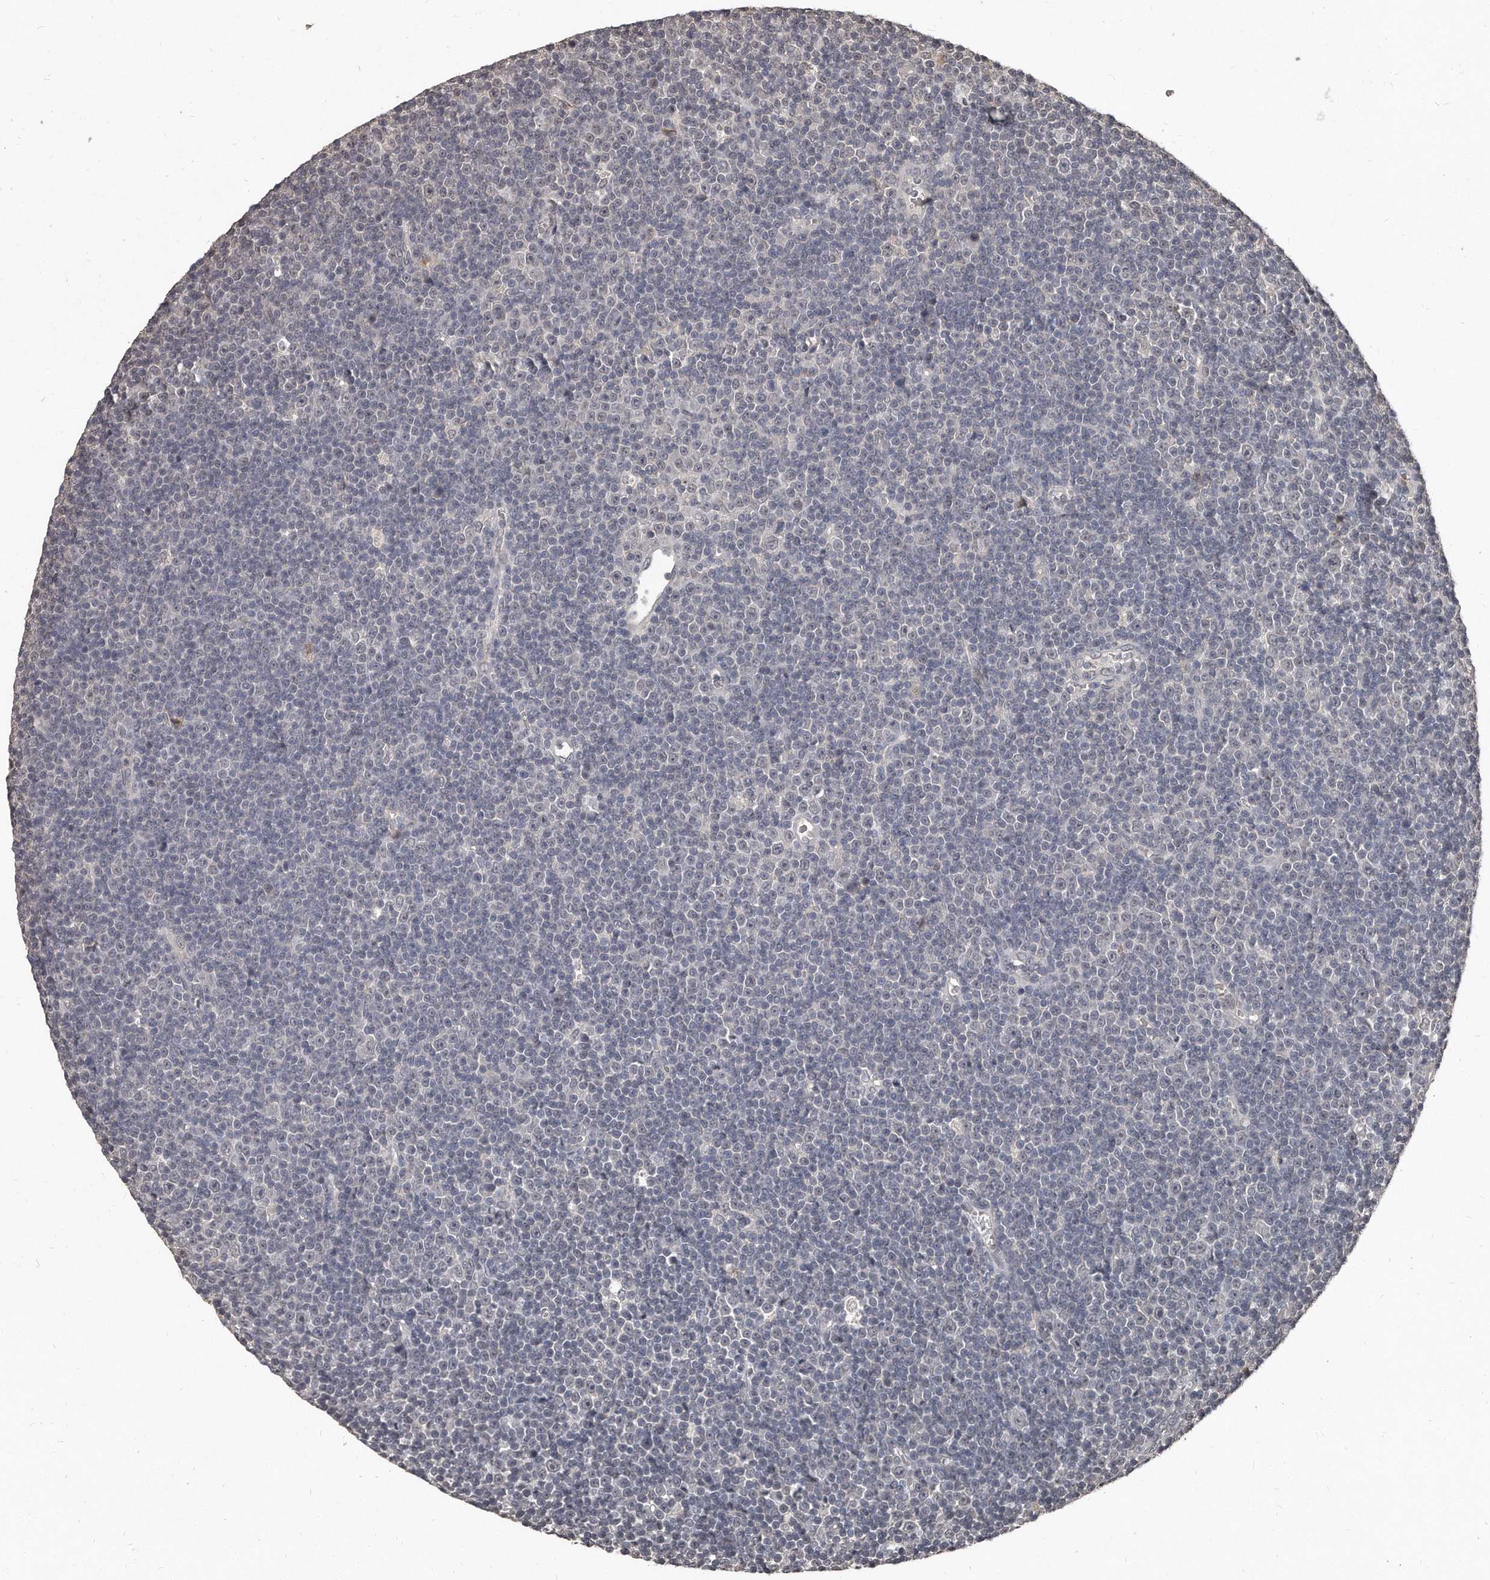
{"staining": {"intensity": "negative", "quantity": "none", "location": "none"}, "tissue": "lymphoma", "cell_type": "Tumor cells", "image_type": "cancer", "snomed": [{"axis": "morphology", "description": "Malignant lymphoma, non-Hodgkin's type, Low grade"}, {"axis": "topography", "description": "Lymph node"}], "caption": "A micrograph of malignant lymphoma, non-Hodgkin's type (low-grade) stained for a protein displays no brown staining in tumor cells.", "gene": "GRB10", "patient": {"sex": "female", "age": 67}}